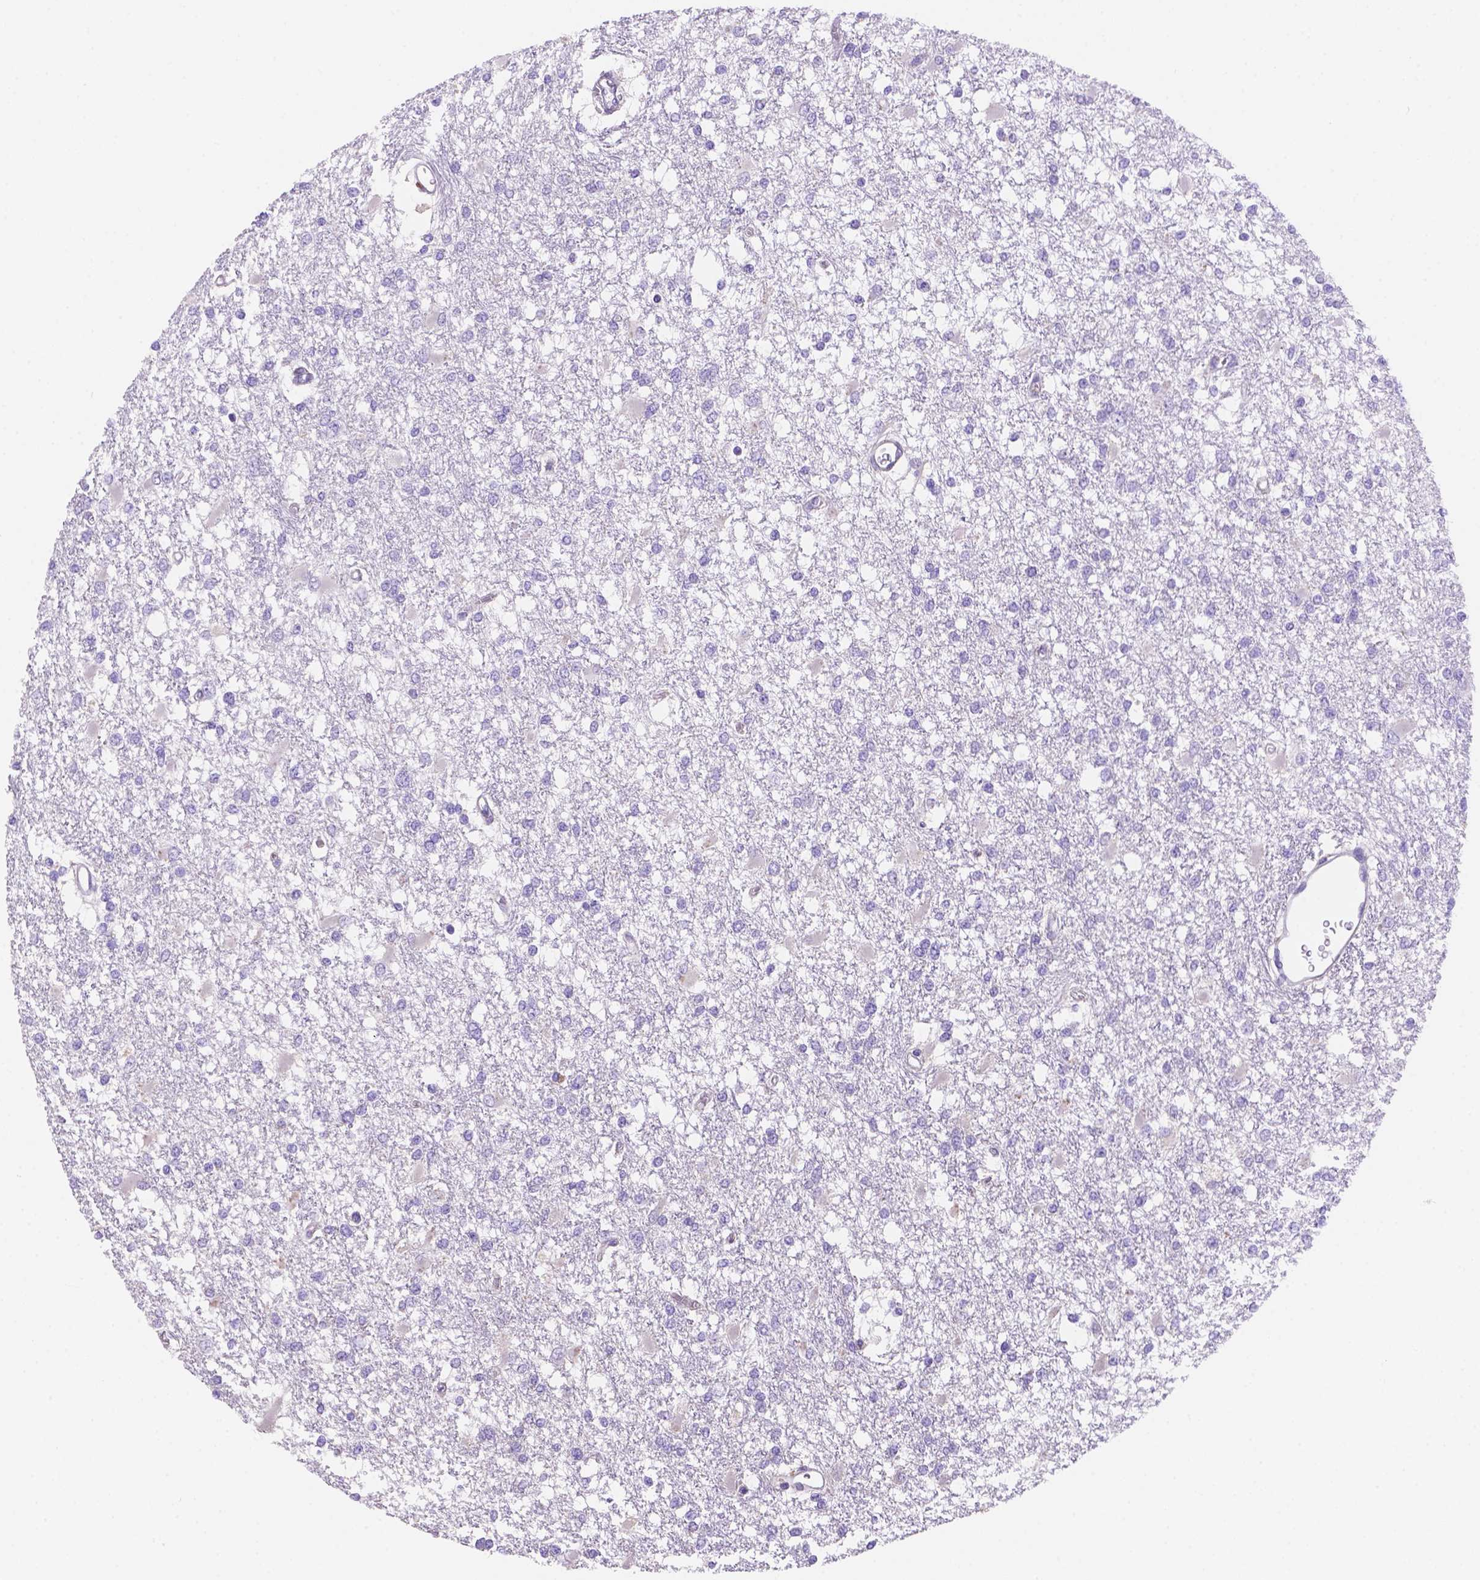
{"staining": {"intensity": "negative", "quantity": "none", "location": "none"}, "tissue": "glioma", "cell_type": "Tumor cells", "image_type": "cancer", "snomed": [{"axis": "morphology", "description": "Glioma, malignant, High grade"}, {"axis": "topography", "description": "Cerebral cortex"}], "caption": "IHC histopathology image of neoplastic tissue: malignant glioma (high-grade) stained with DAB (3,3'-diaminobenzidine) demonstrates no significant protein staining in tumor cells.", "gene": "NXPE2", "patient": {"sex": "male", "age": 79}}